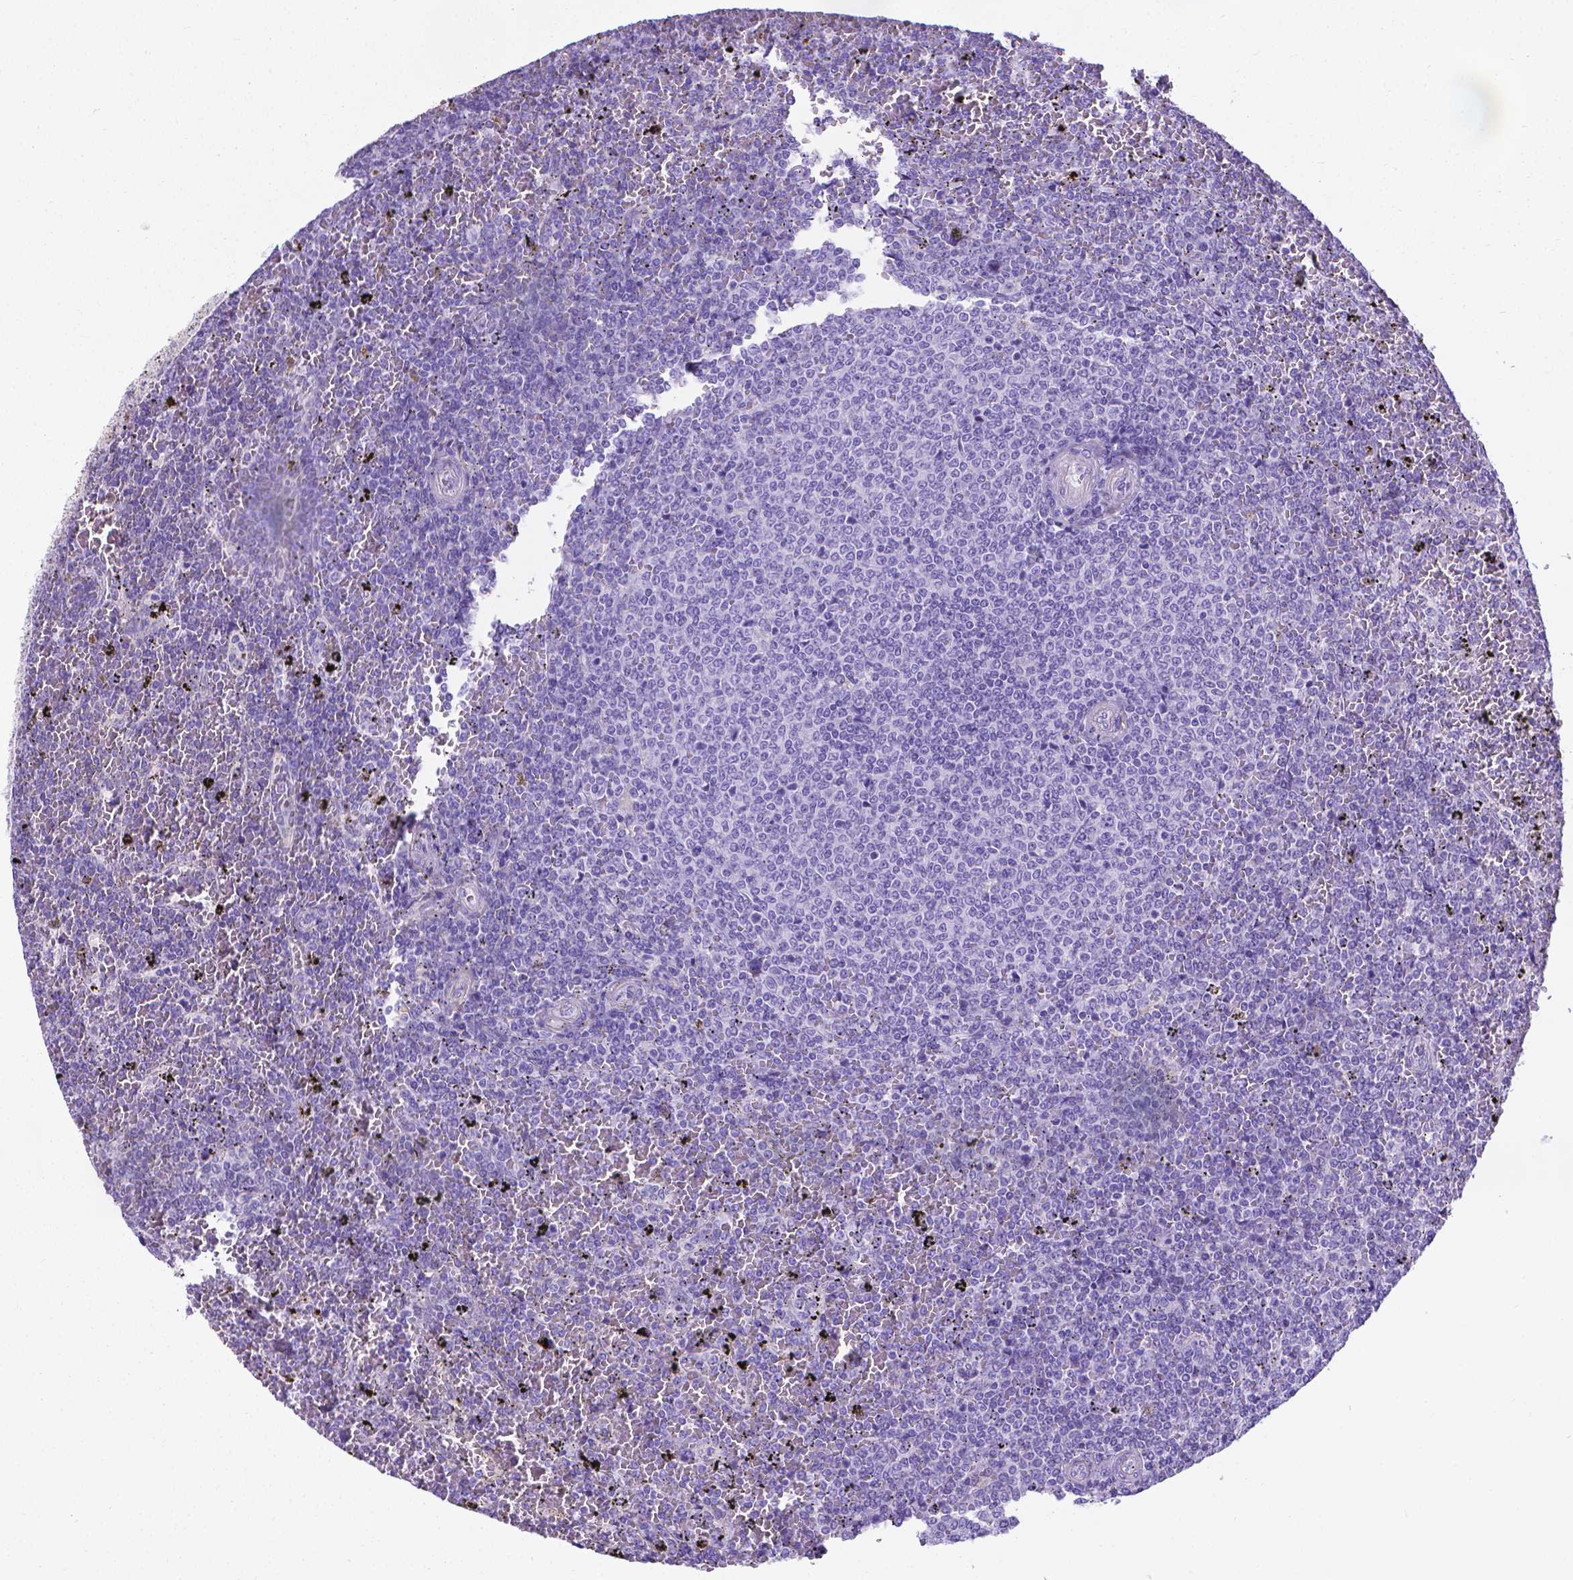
{"staining": {"intensity": "negative", "quantity": "none", "location": "none"}, "tissue": "lymphoma", "cell_type": "Tumor cells", "image_type": "cancer", "snomed": [{"axis": "morphology", "description": "Malignant lymphoma, non-Hodgkin's type, Low grade"}, {"axis": "topography", "description": "Spleen"}], "caption": "Immunohistochemistry of human malignant lymphoma, non-Hodgkin's type (low-grade) demonstrates no staining in tumor cells. The staining was performed using DAB to visualize the protein expression in brown, while the nuclei were stained in blue with hematoxylin (Magnification: 20x).", "gene": "MFAP2", "patient": {"sex": "female", "age": 77}}